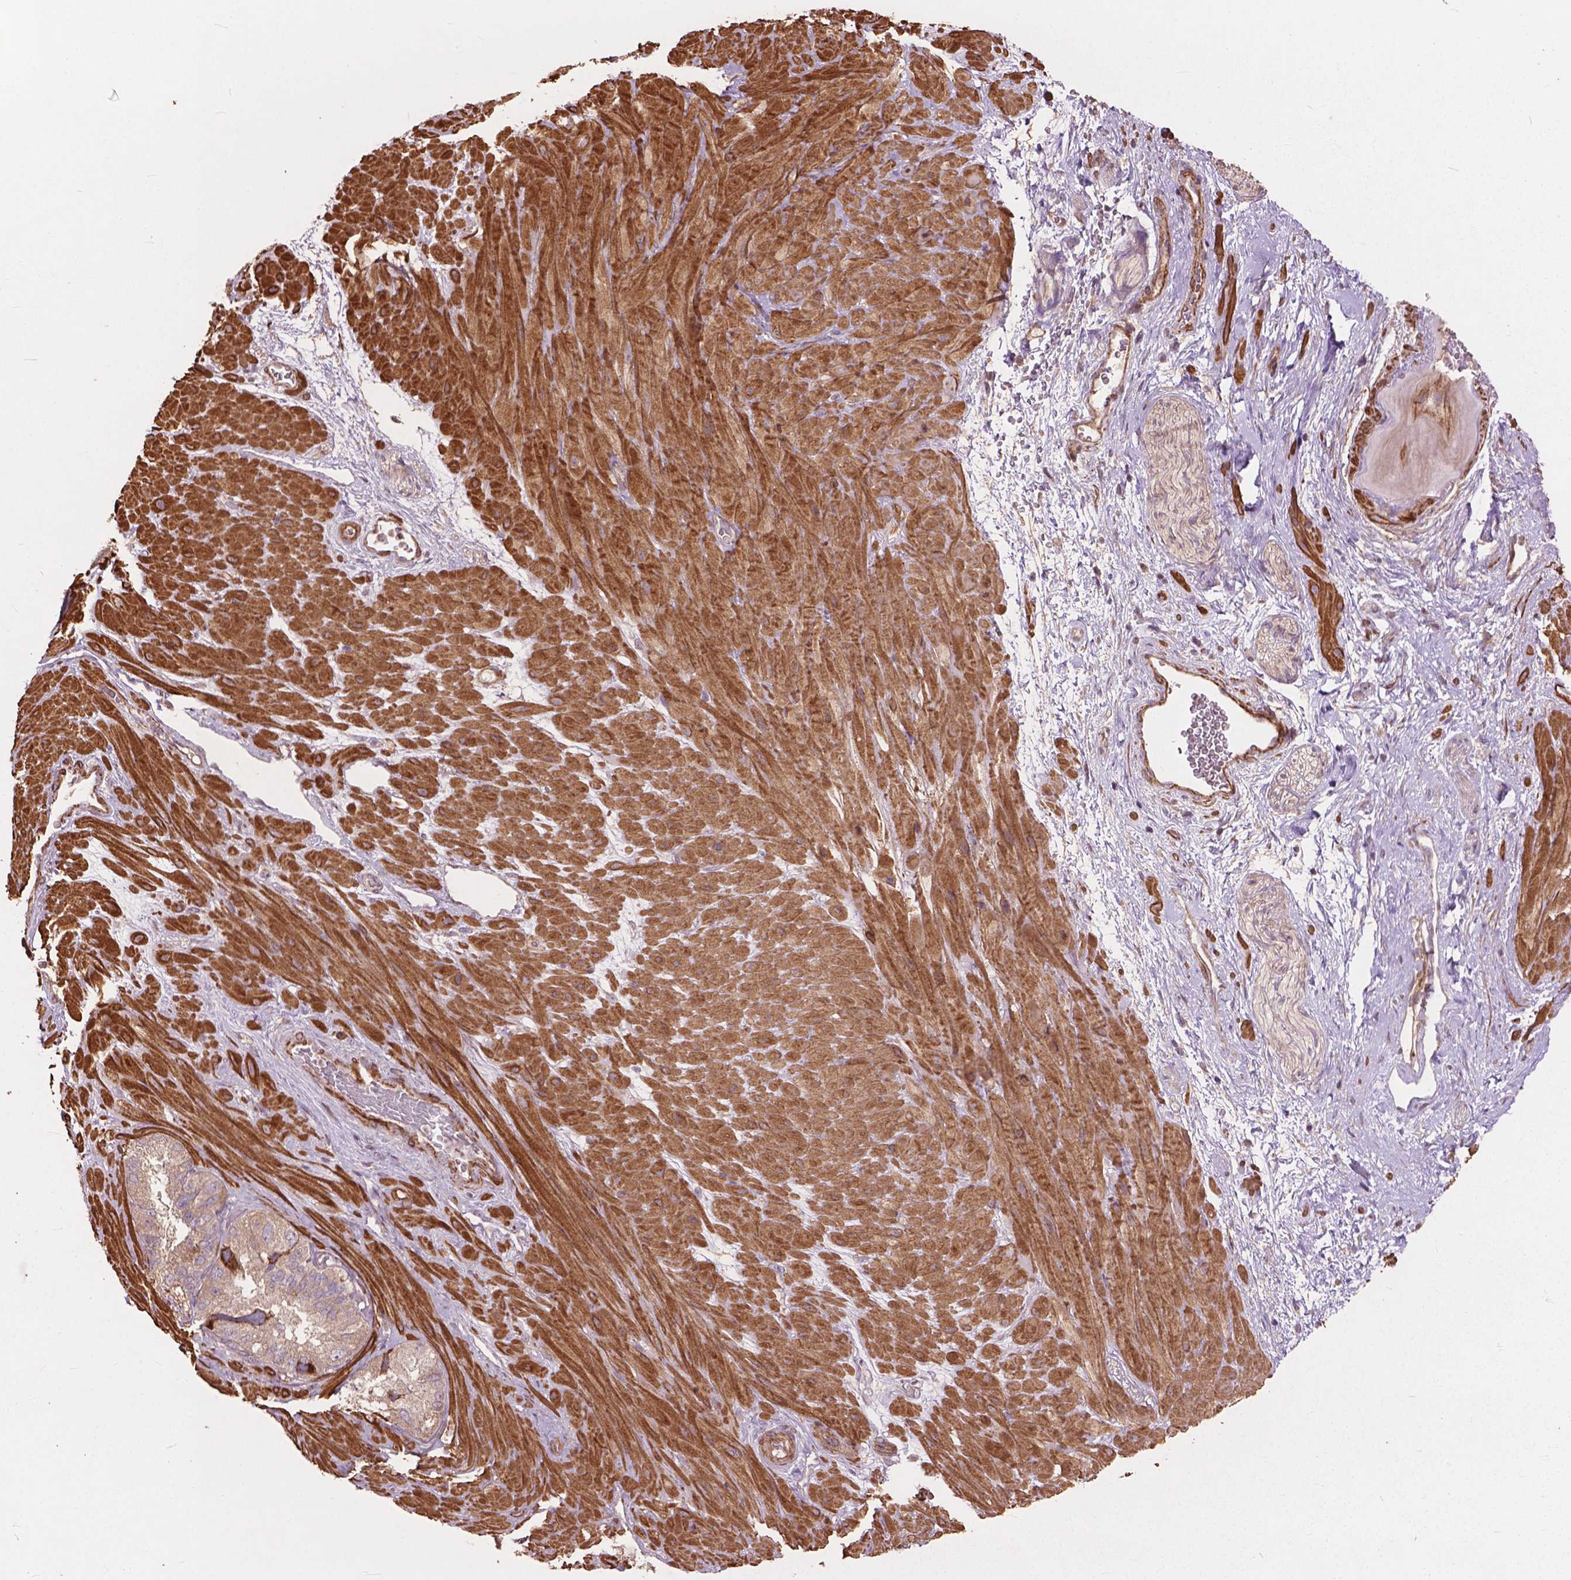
{"staining": {"intensity": "negative", "quantity": "none", "location": "none"}, "tissue": "seminal vesicle", "cell_type": "Glandular cells", "image_type": "normal", "snomed": [{"axis": "morphology", "description": "Normal tissue, NOS"}, {"axis": "topography", "description": "Seminal veicle"}], "caption": "A high-resolution image shows immunohistochemistry staining of benign seminal vesicle, which demonstrates no significant positivity in glandular cells. (DAB (3,3'-diaminobenzidine) immunohistochemistry, high magnification).", "gene": "FNIP1", "patient": {"sex": "male", "age": 60}}